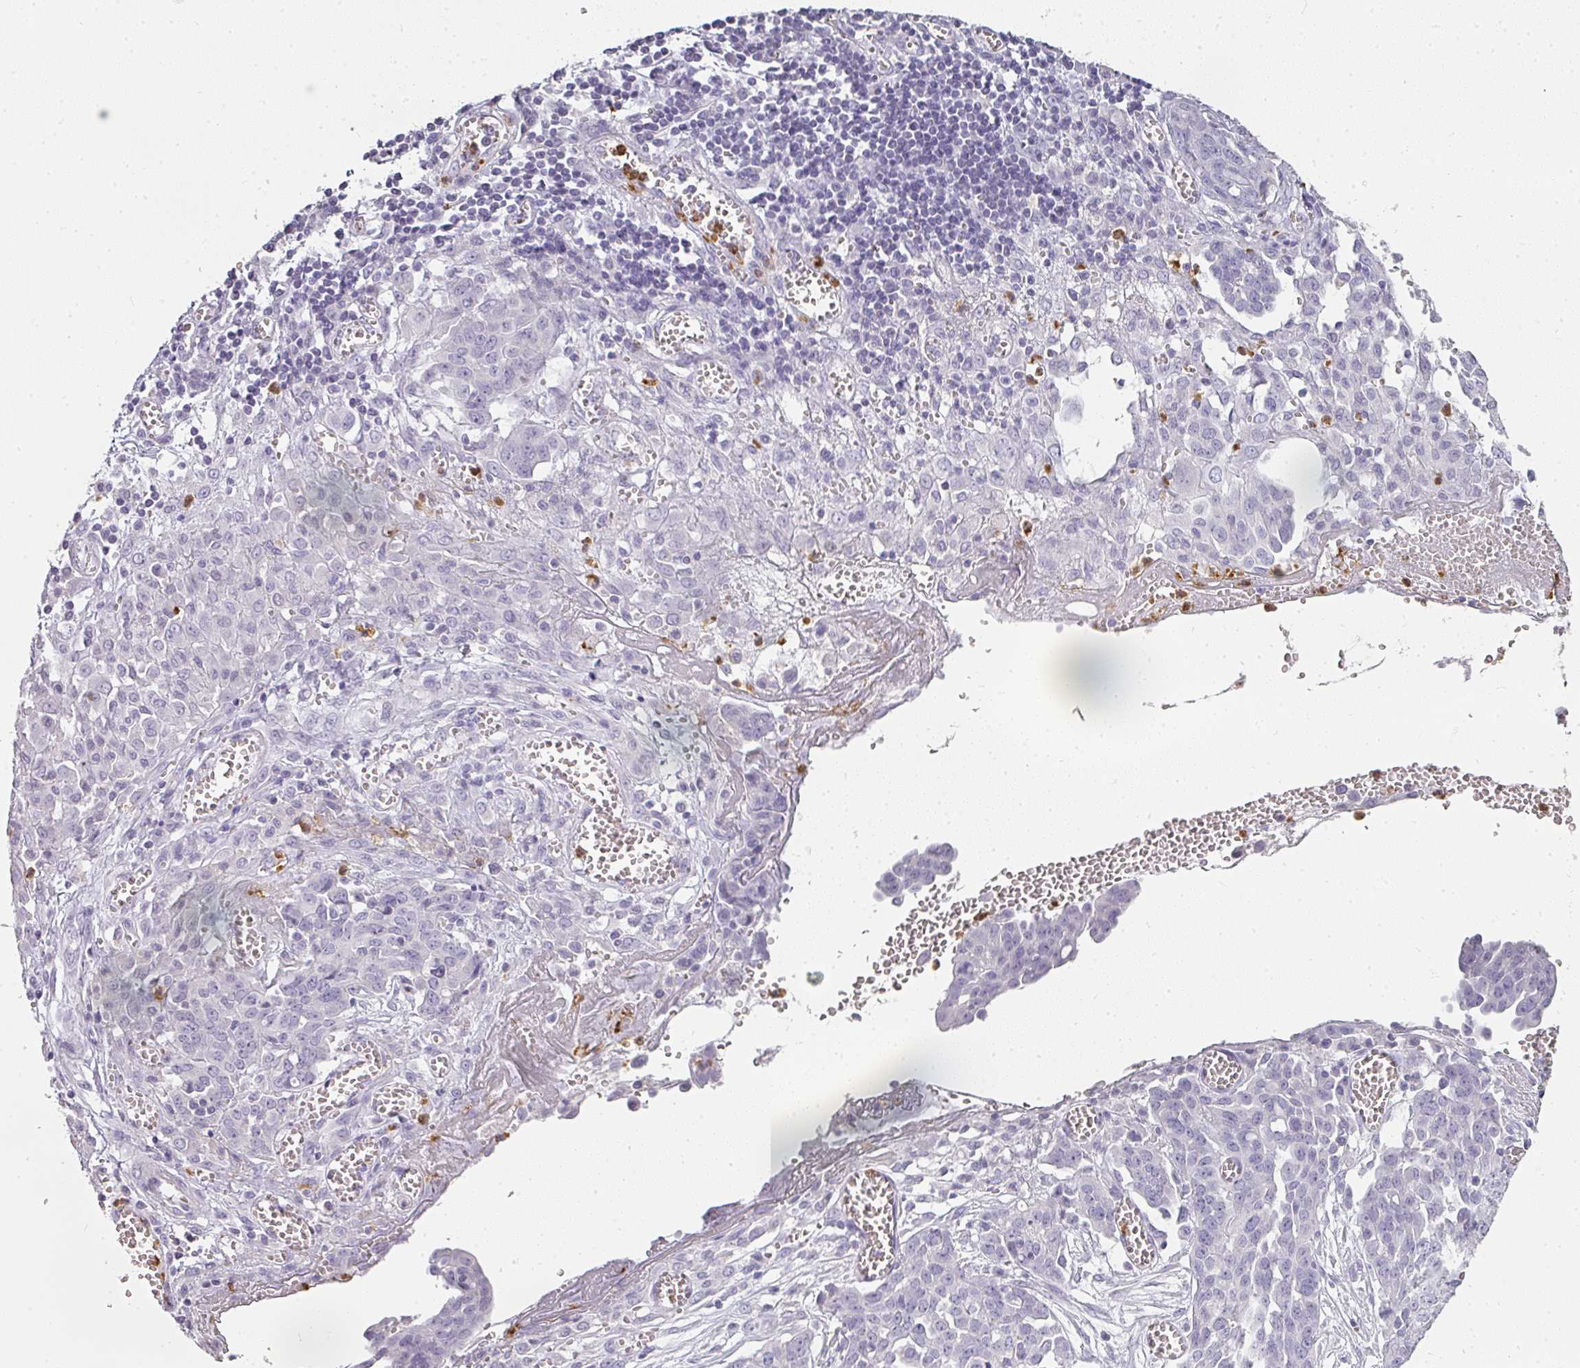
{"staining": {"intensity": "negative", "quantity": "none", "location": "none"}, "tissue": "ovarian cancer", "cell_type": "Tumor cells", "image_type": "cancer", "snomed": [{"axis": "morphology", "description": "Cystadenocarcinoma, serous, NOS"}, {"axis": "topography", "description": "Soft tissue"}, {"axis": "topography", "description": "Ovary"}], "caption": "IHC of ovarian cancer (serous cystadenocarcinoma) shows no positivity in tumor cells. (Immunohistochemistry (ihc), brightfield microscopy, high magnification).", "gene": "CAMP", "patient": {"sex": "female", "age": 57}}